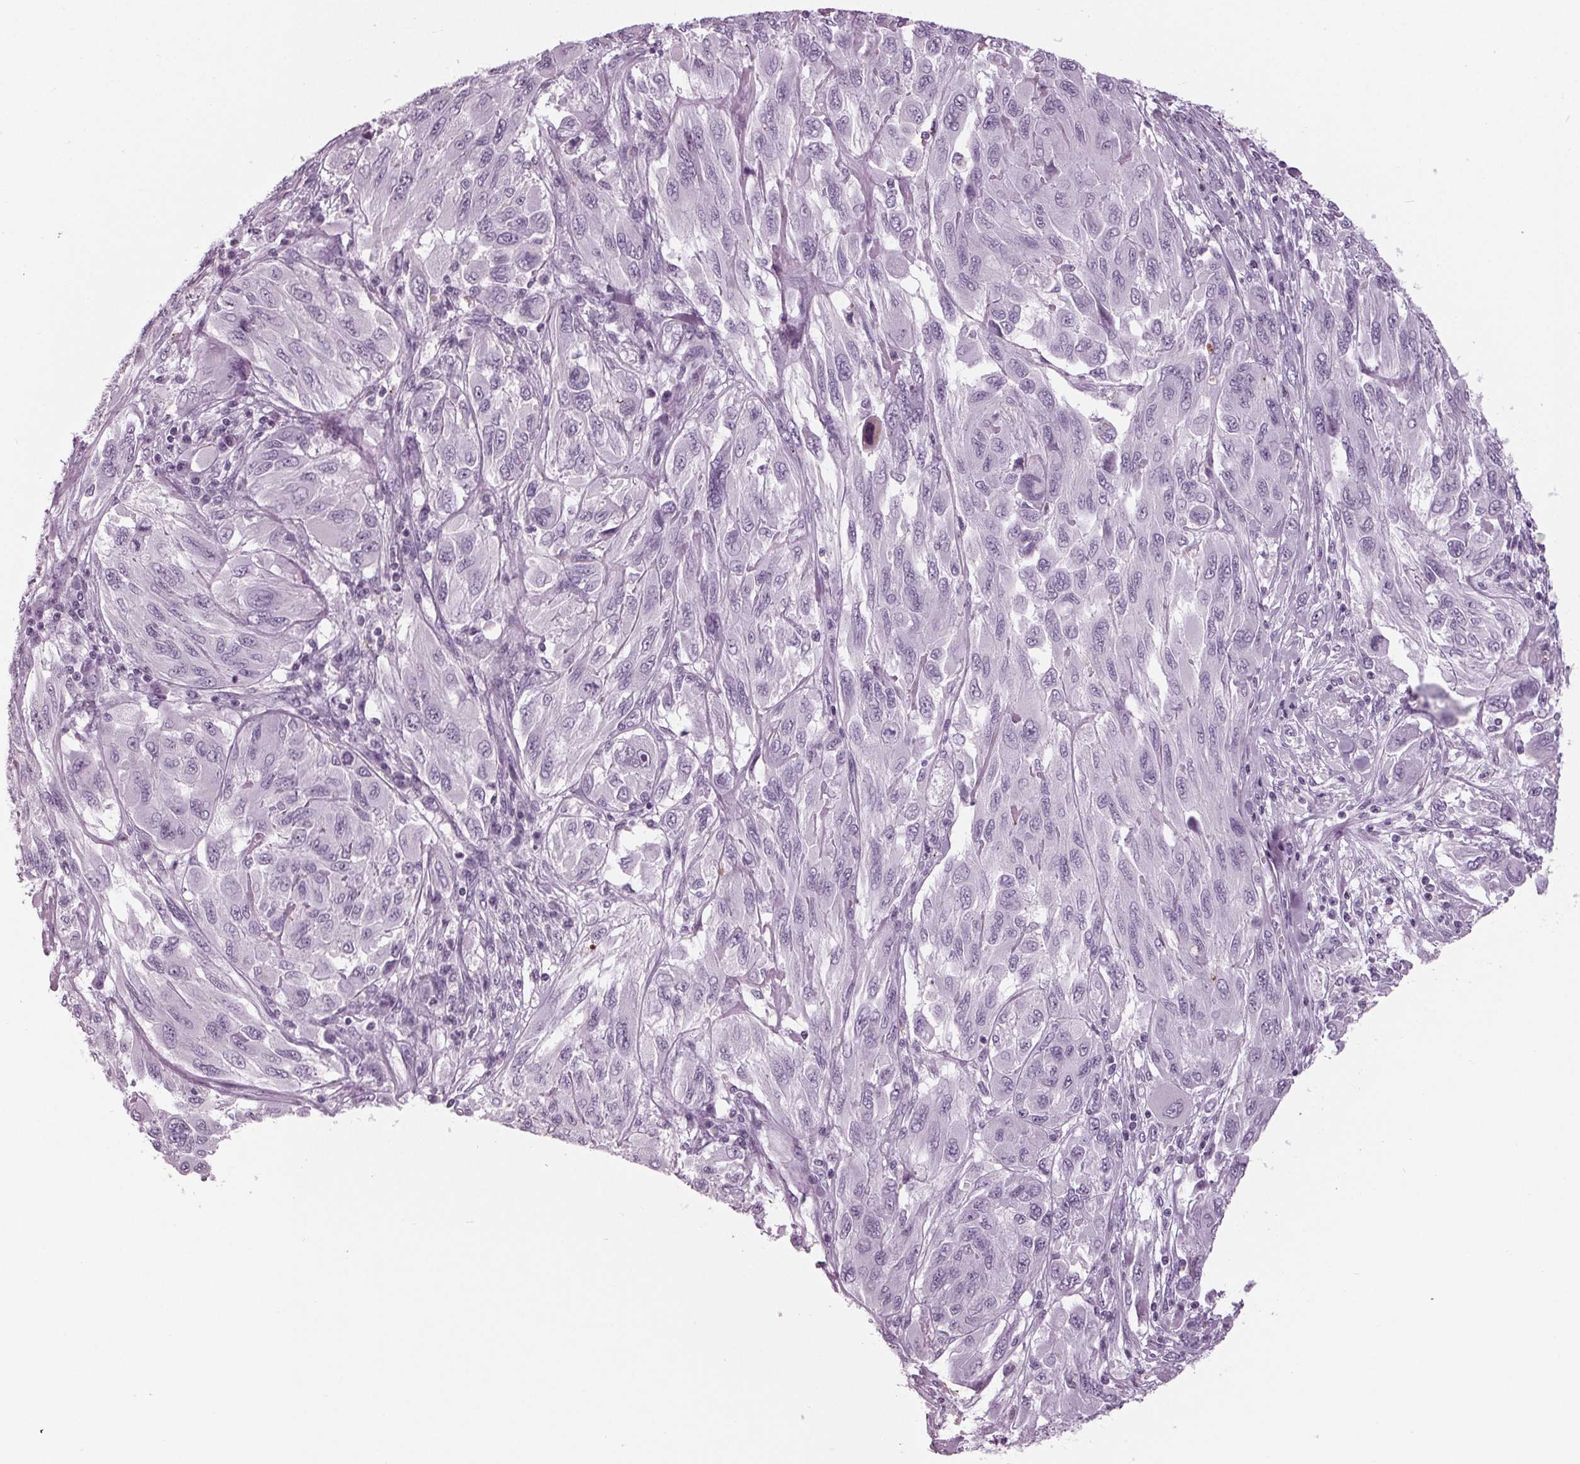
{"staining": {"intensity": "negative", "quantity": "none", "location": "none"}, "tissue": "melanoma", "cell_type": "Tumor cells", "image_type": "cancer", "snomed": [{"axis": "morphology", "description": "Malignant melanoma, NOS"}, {"axis": "topography", "description": "Skin"}], "caption": "A high-resolution histopathology image shows immunohistochemistry (IHC) staining of melanoma, which reveals no significant staining in tumor cells.", "gene": "CYP3A43", "patient": {"sex": "female", "age": 91}}